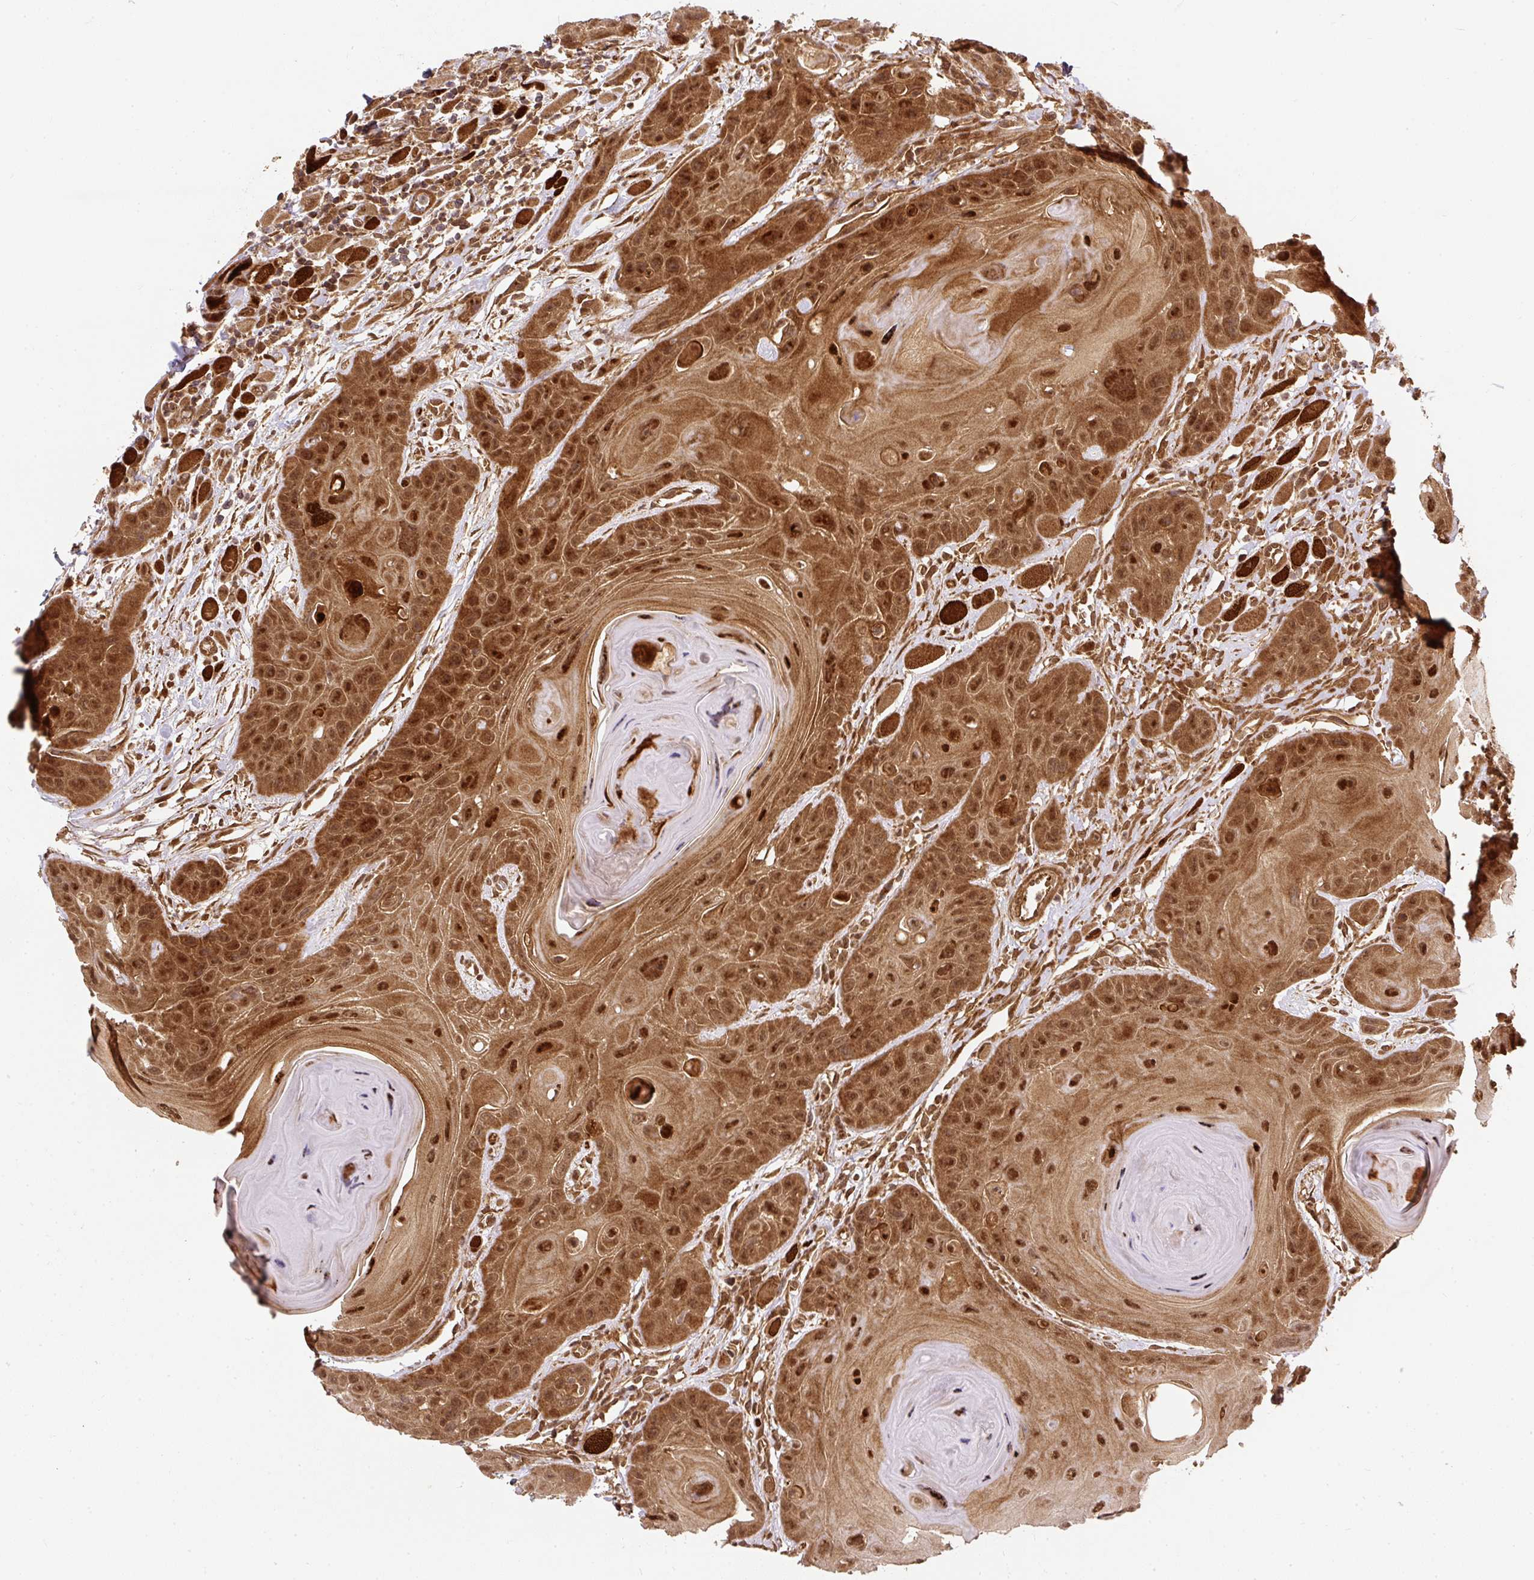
{"staining": {"intensity": "strong", "quantity": ">75%", "location": "cytoplasmic/membranous,nuclear"}, "tissue": "head and neck cancer", "cell_type": "Tumor cells", "image_type": "cancer", "snomed": [{"axis": "morphology", "description": "Squamous cell carcinoma, NOS"}, {"axis": "topography", "description": "Head-Neck"}], "caption": "Strong cytoplasmic/membranous and nuclear protein staining is seen in approximately >75% of tumor cells in head and neck squamous cell carcinoma.", "gene": "PSMD1", "patient": {"sex": "female", "age": 59}}